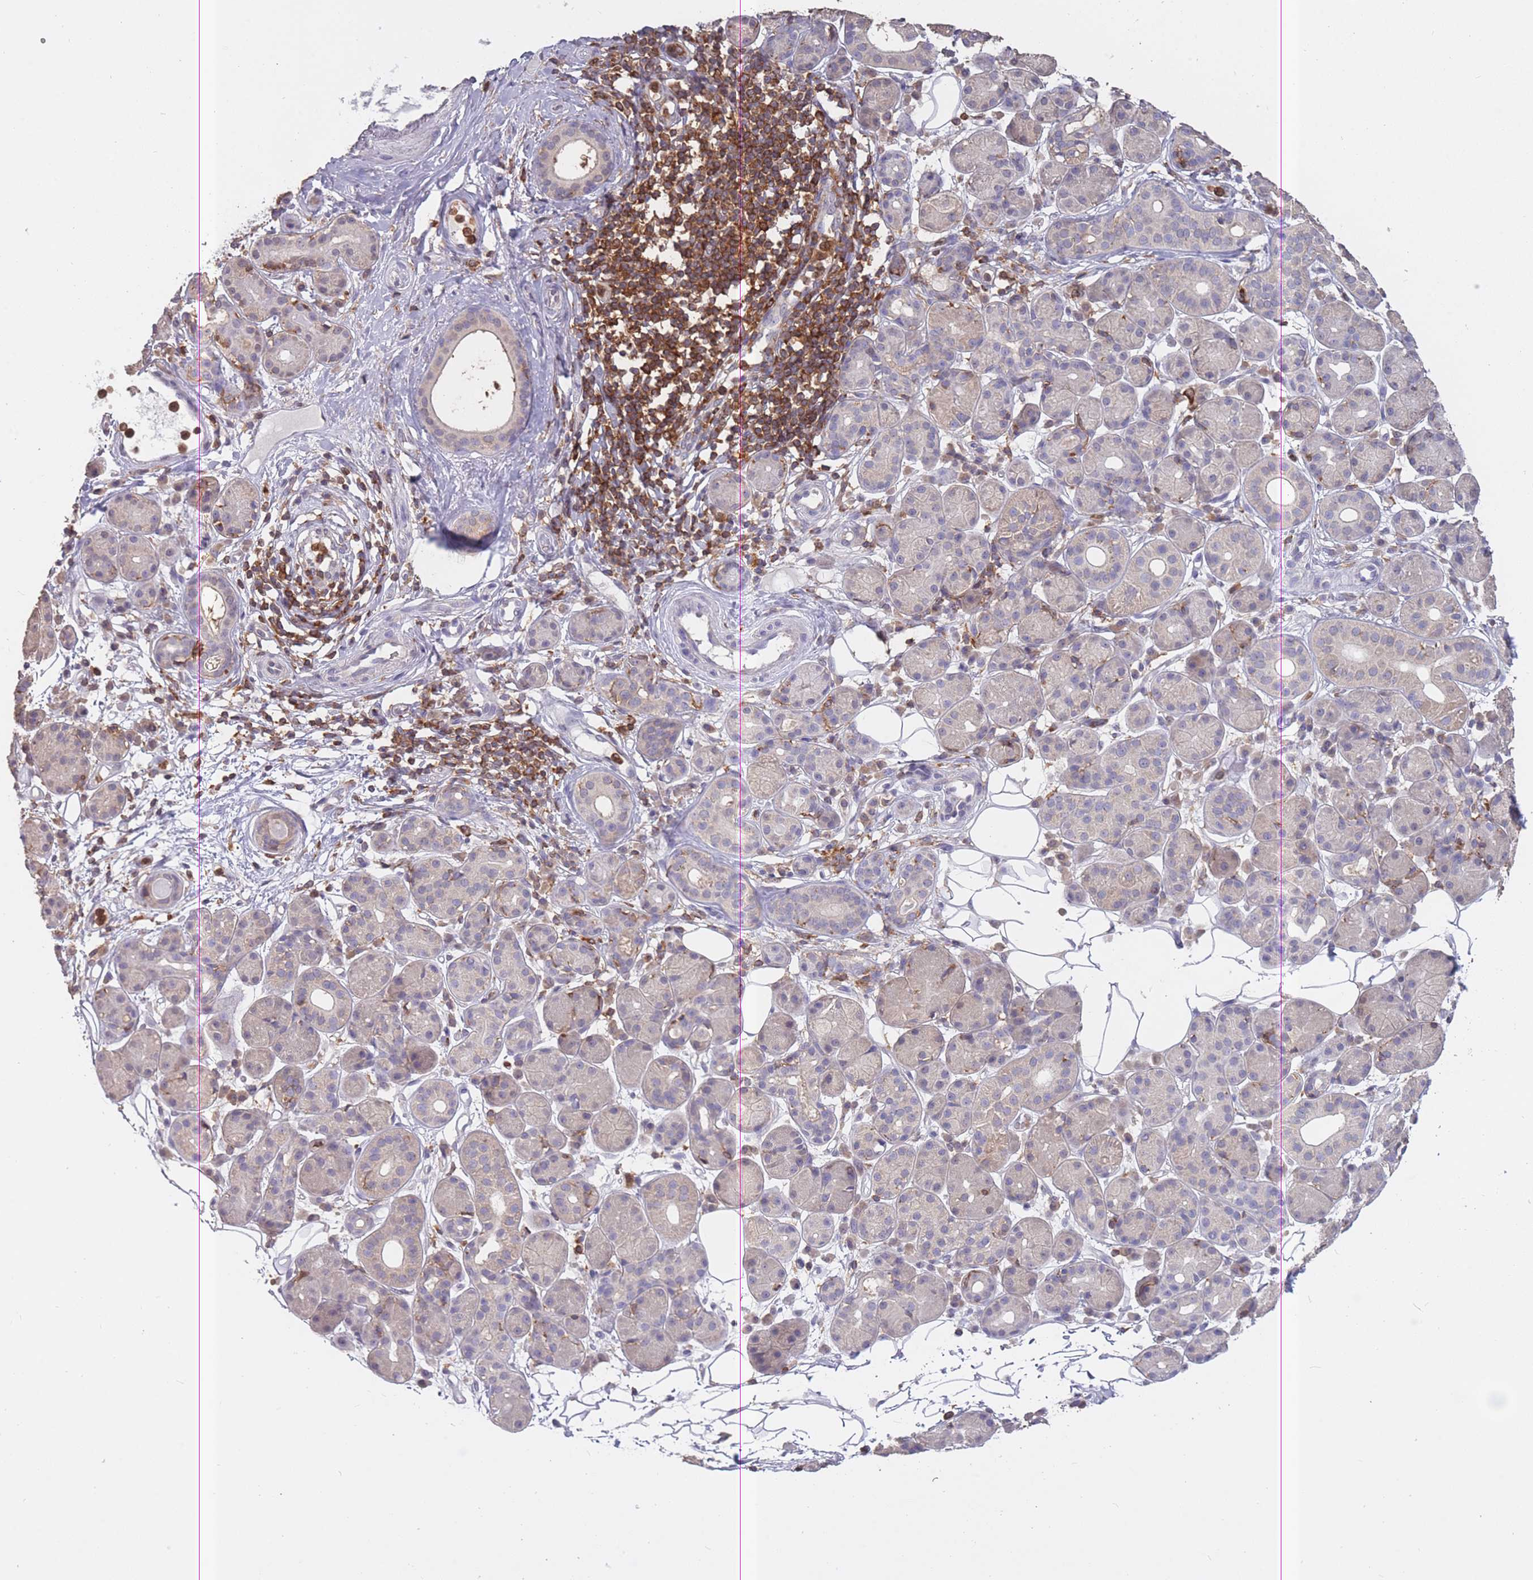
{"staining": {"intensity": "weak", "quantity": "<25%", "location": "cytoplasmic/membranous"}, "tissue": "salivary gland", "cell_type": "Glandular cells", "image_type": "normal", "snomed": [{"axis": "morphology", "description": "Squamous cell carcinoma, NOS"}, {"axis": "topography", "description": "Skin"}, {"axis": "topography", "description": "Head-Neck"}], "caption": "Glandular cells show no significant expression in normal salivary gland. (Immunohistochemistry (ihc), brightfield microscopy, high magnification).", "gene": "GMIP", "patient": {"sex": "male", "age": 80}}